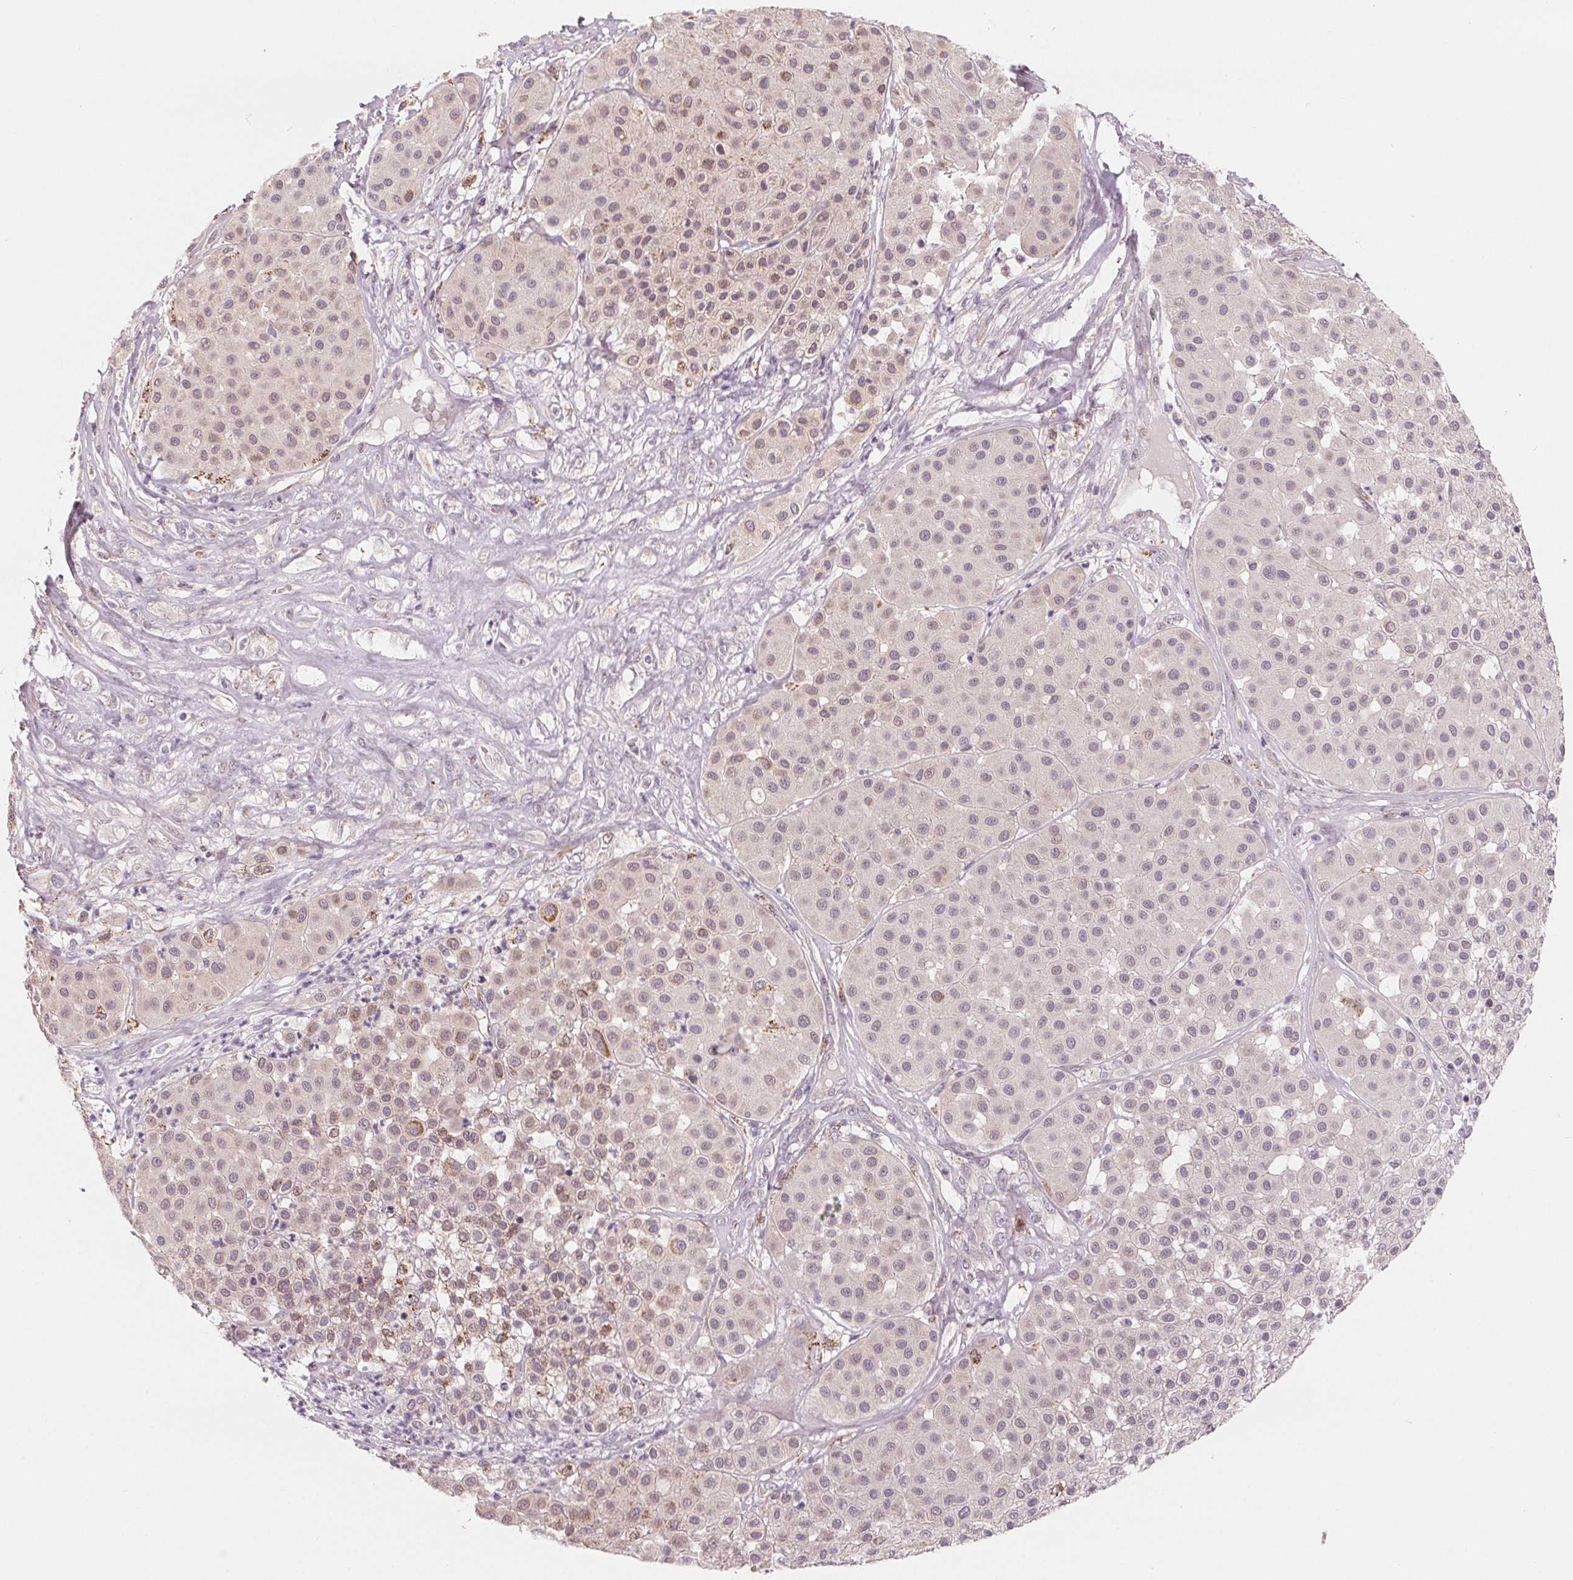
{"staining": {"intensity": "moderate", "quantity": "<25%", "location": "cytoplasmic/membranous"}, "tissue": "melanoma", "cell_type": "Tumor cells", "image_type": "cancer", "snomed": [{"axis": "morphology", "description": "Malignant melanoma, Metastatic site"}, {"axis": "topography", "description": "Smooth muscle"}], "caption": "The image demonstrates immunohistochemical staining of malignant melanoma (metastatic site). There is moderate cytoplasmic/membranous positivity is seen in about <25% of tumor cells.", "gene": "CFC1", "patient": {"sex": "male", "age": 41}}